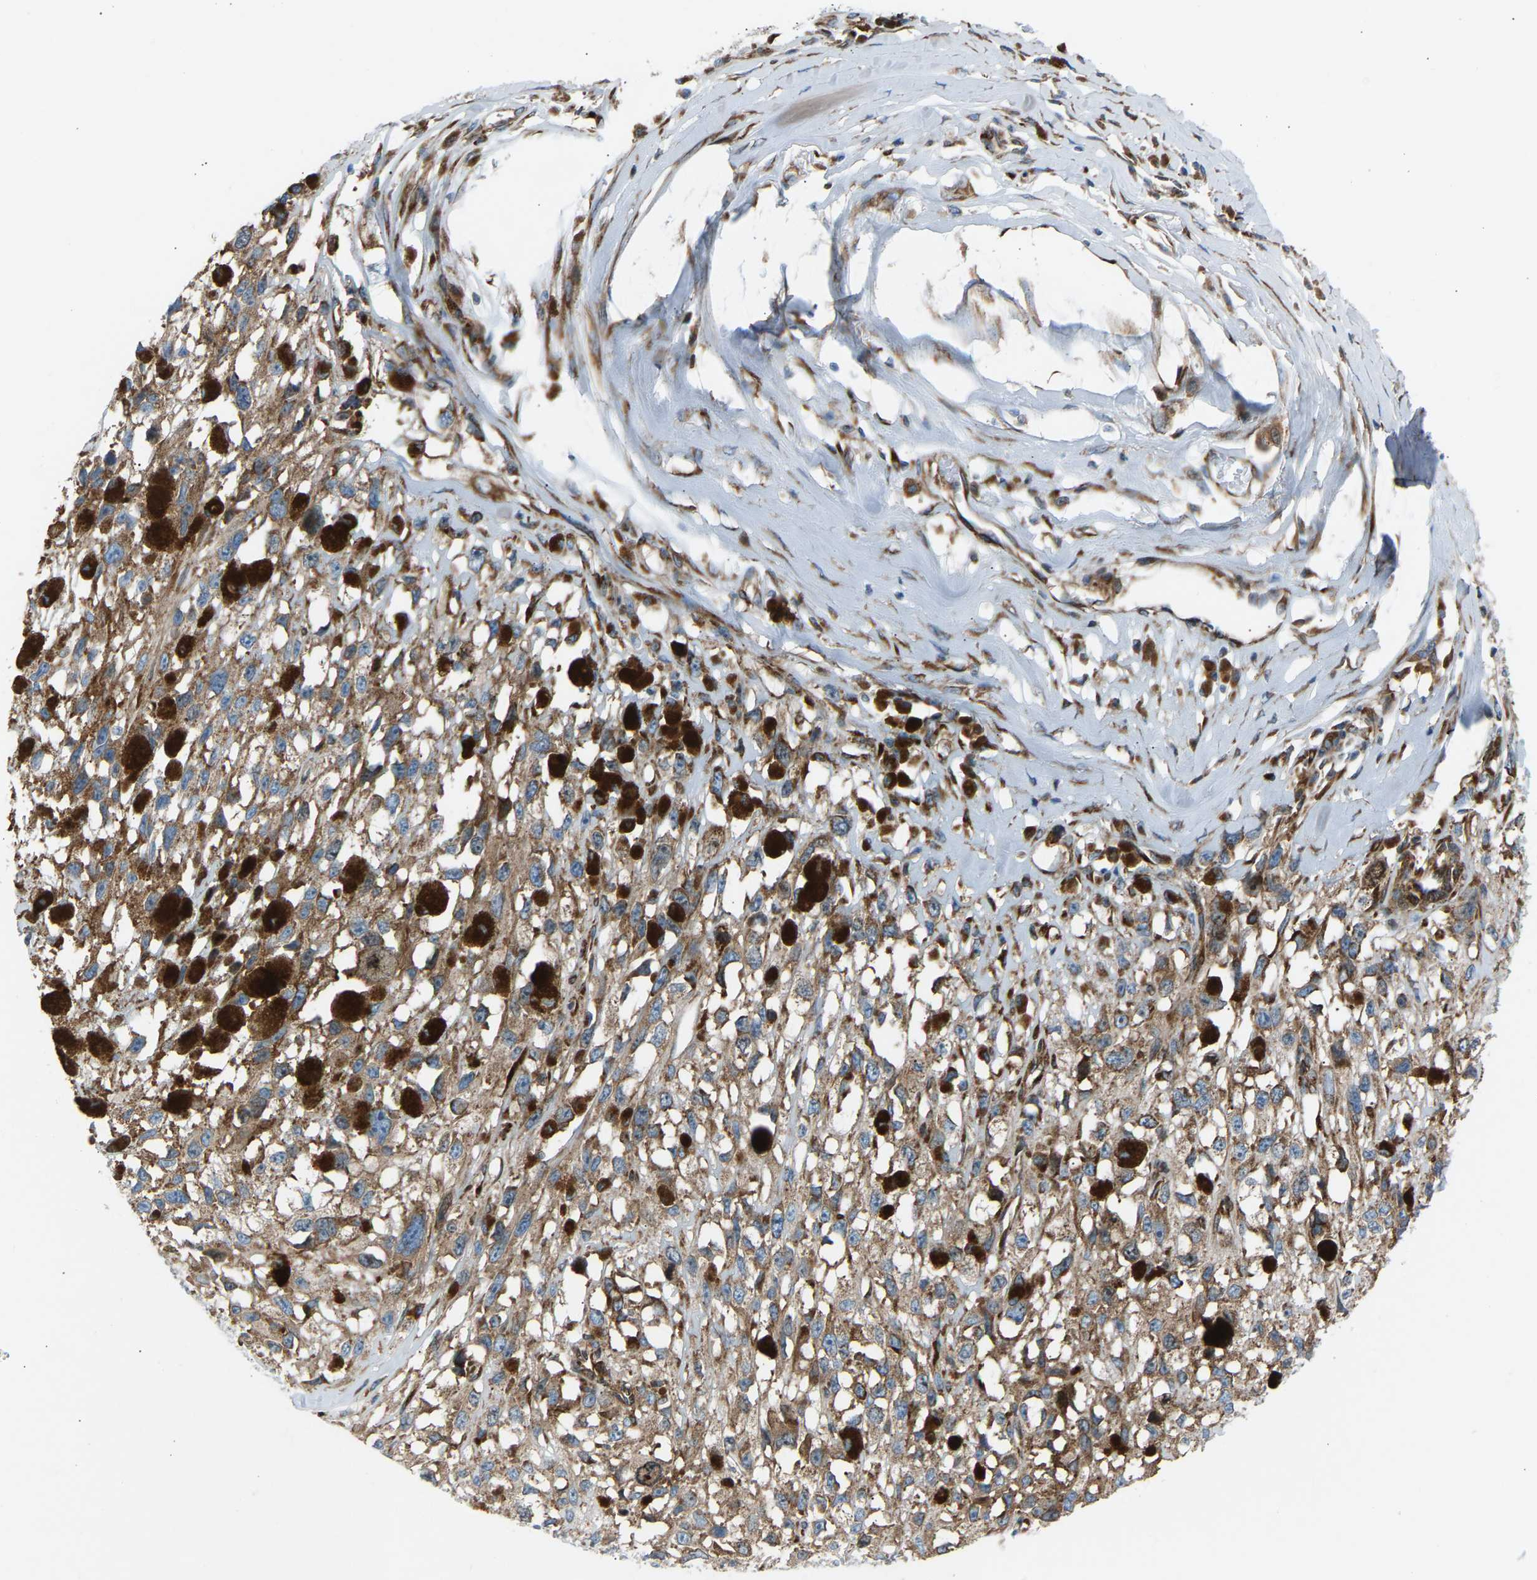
{"staining": {"intensity": "moderate", "quantity": ">75%", "location": "cytoplasmic/membranous"}, "tissue": "melanoma", "cell_type": "Tumor cells", "image_type": "cancer", "snomed": [{"axis": "morphology", "description": "Malignant melanoma, Metastatic site"}, {"axis": "topography", "description": "Lymph node"}], "caption": "Immunohistochemical staining of melanoma displays medium levels of moderate cytoplasmic/membranous positivity in about >75% of tumor cells. (Brightfield microscopy of DAB IHC at high magnification).", "gene": "VPS41", "patient": {"sex": "male", "age": 59}}